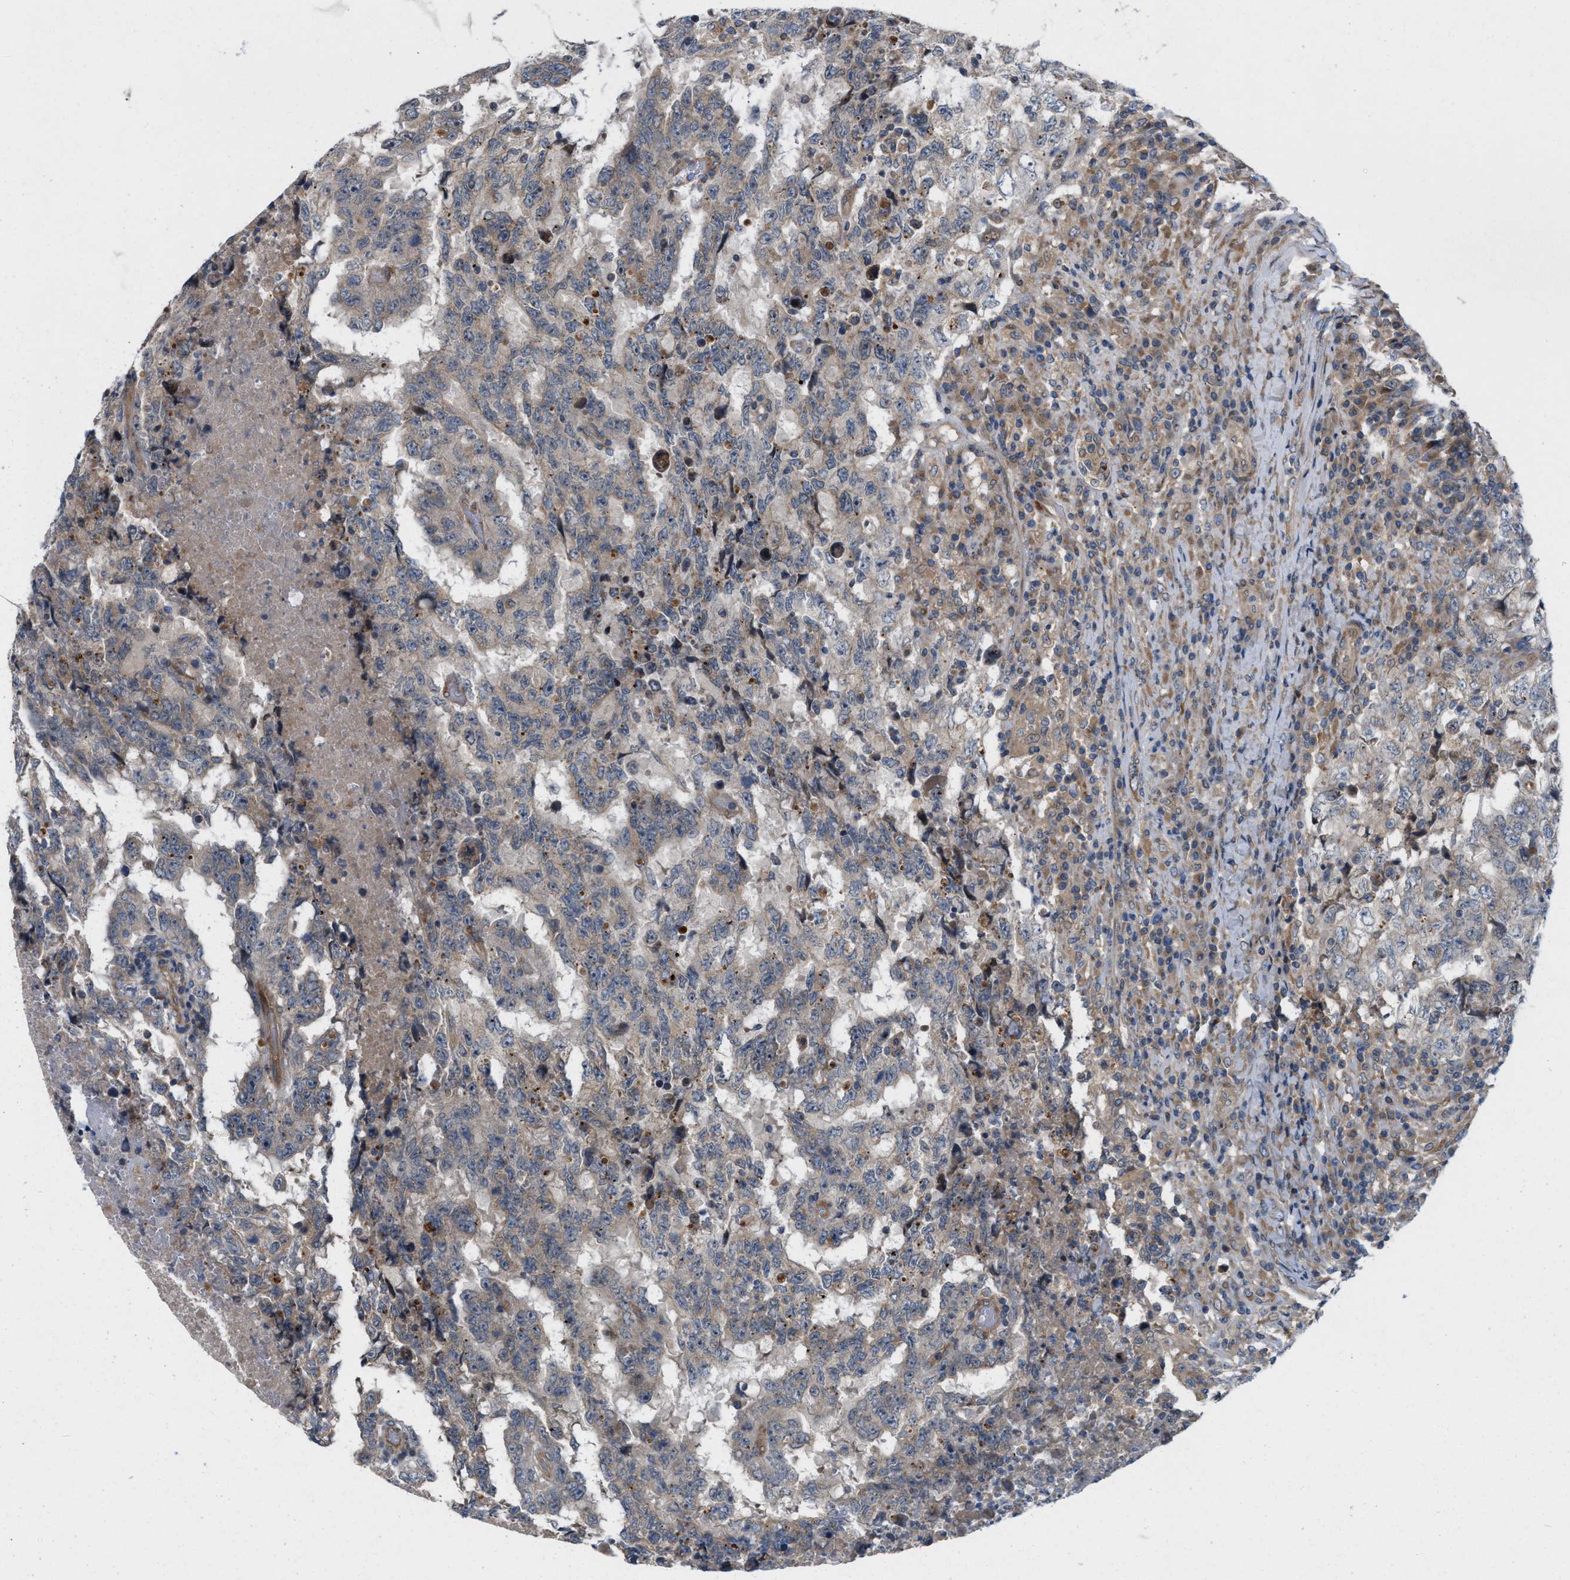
{"staining": {"intensity": "weak", "quantity": "<25%", "location": "cytoplasmic/membranous"}, "tissue": "testis cancer", "cell_type": "Tumor cells", "image_type": "cancer", "snomed": [{"axis": "morphology", "description": "Necrosis, NOS"}, {"axis": "morphology", "description": "Carcinoma, Embryonal, NOS"}, {"axis": "topography", "description": "Testis"}], "caption": "This is an immunohistochemistry (IHC) micrograph of embryonal carcinoma (testis). There is no staining in tumor cells.", "gene": "CYB5D1", "patient": {"sex": "male", "age": 19}}